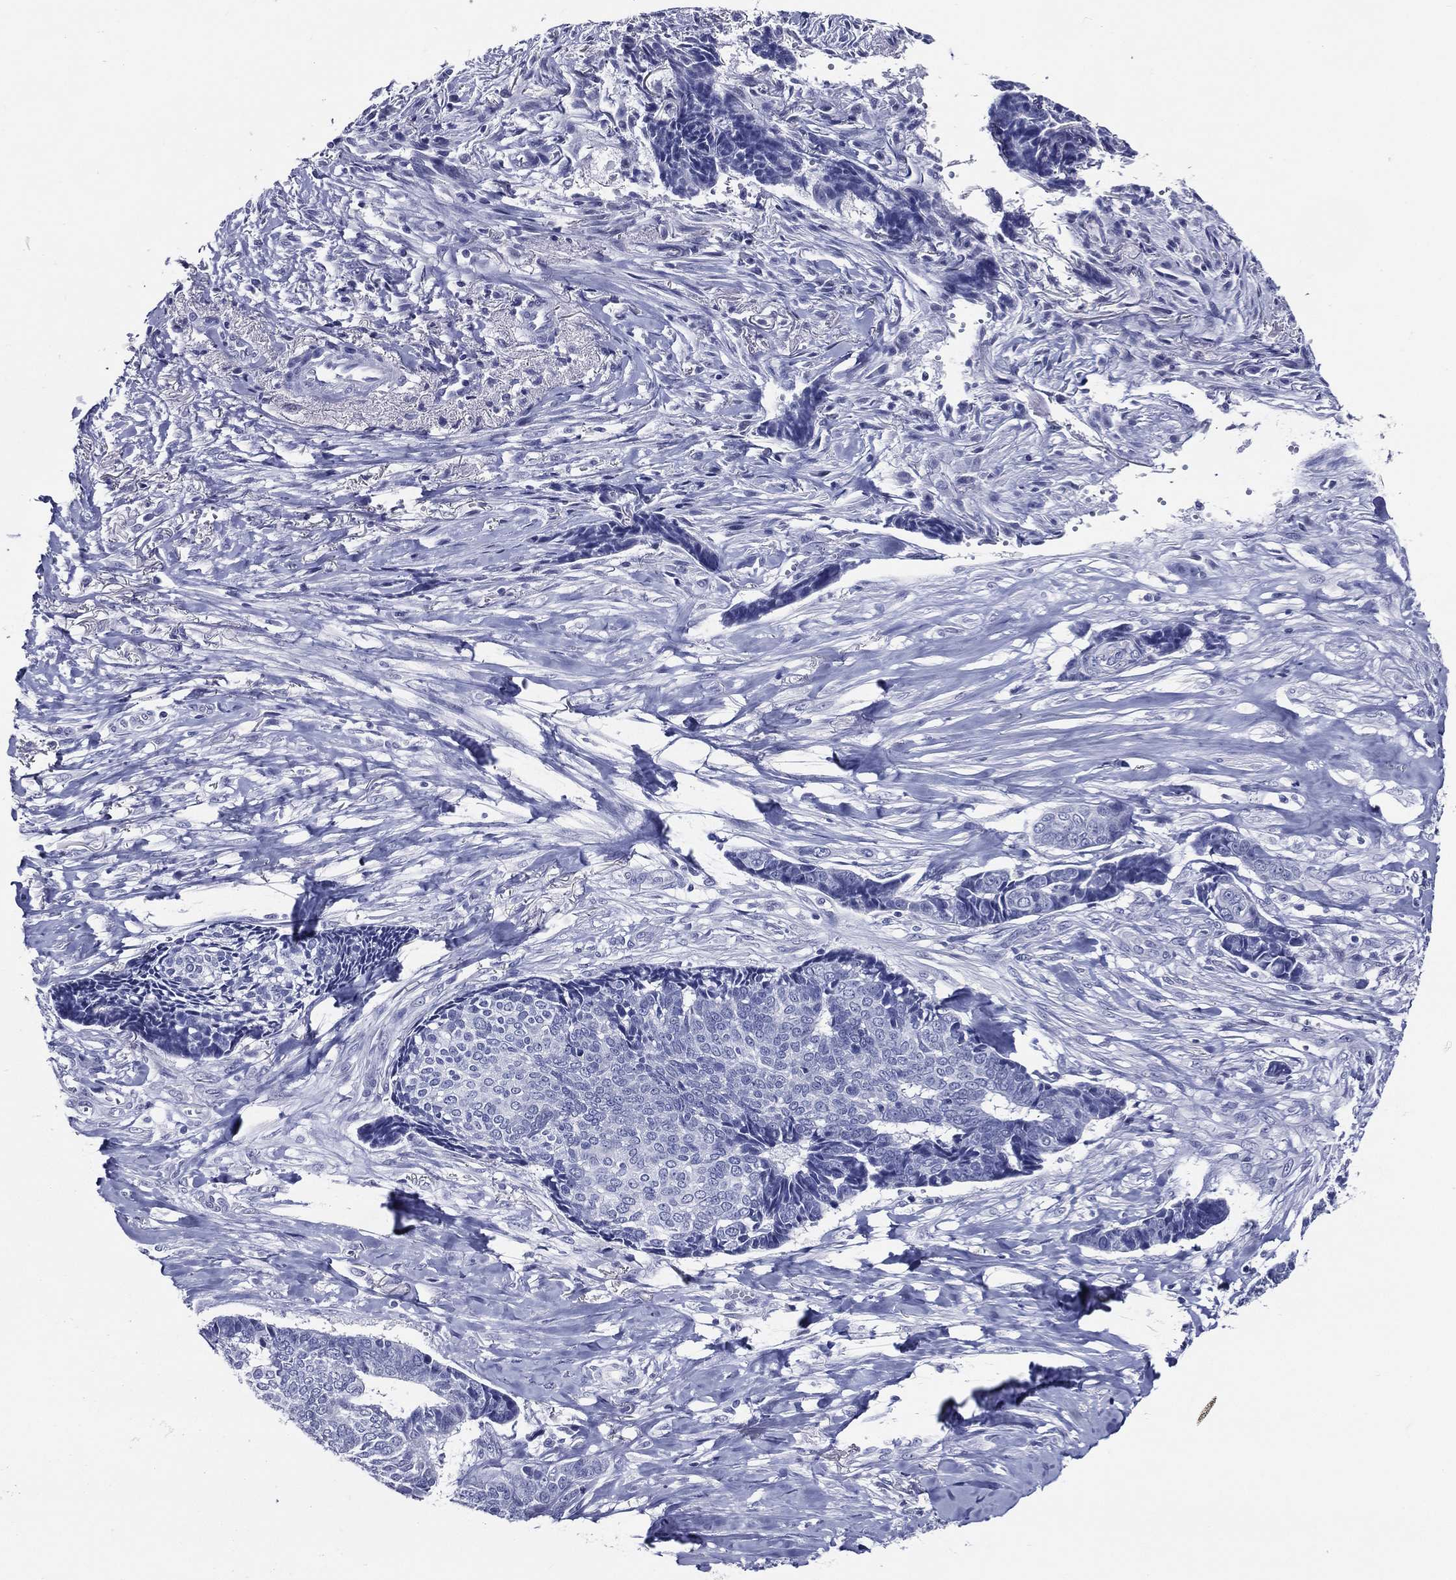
{"staining": {"intensity": "negative", "quantity": "none", "location": "none"}, "tissue": "skin cancer", "cell_type": "Tumor cells", "image_type": "cancer", "snomed": [{"axis": "morphology", "description": "Basal cell carcinoma"}, {"axis": "topography", "description": "Skin"}], "caption": "An image of human skin cancer is negative for staining in tumor cells. (DAB immunohistochemistry, high magnification).", "gene": "ACE2", "patient": {"sex": "male", "age": 86}}